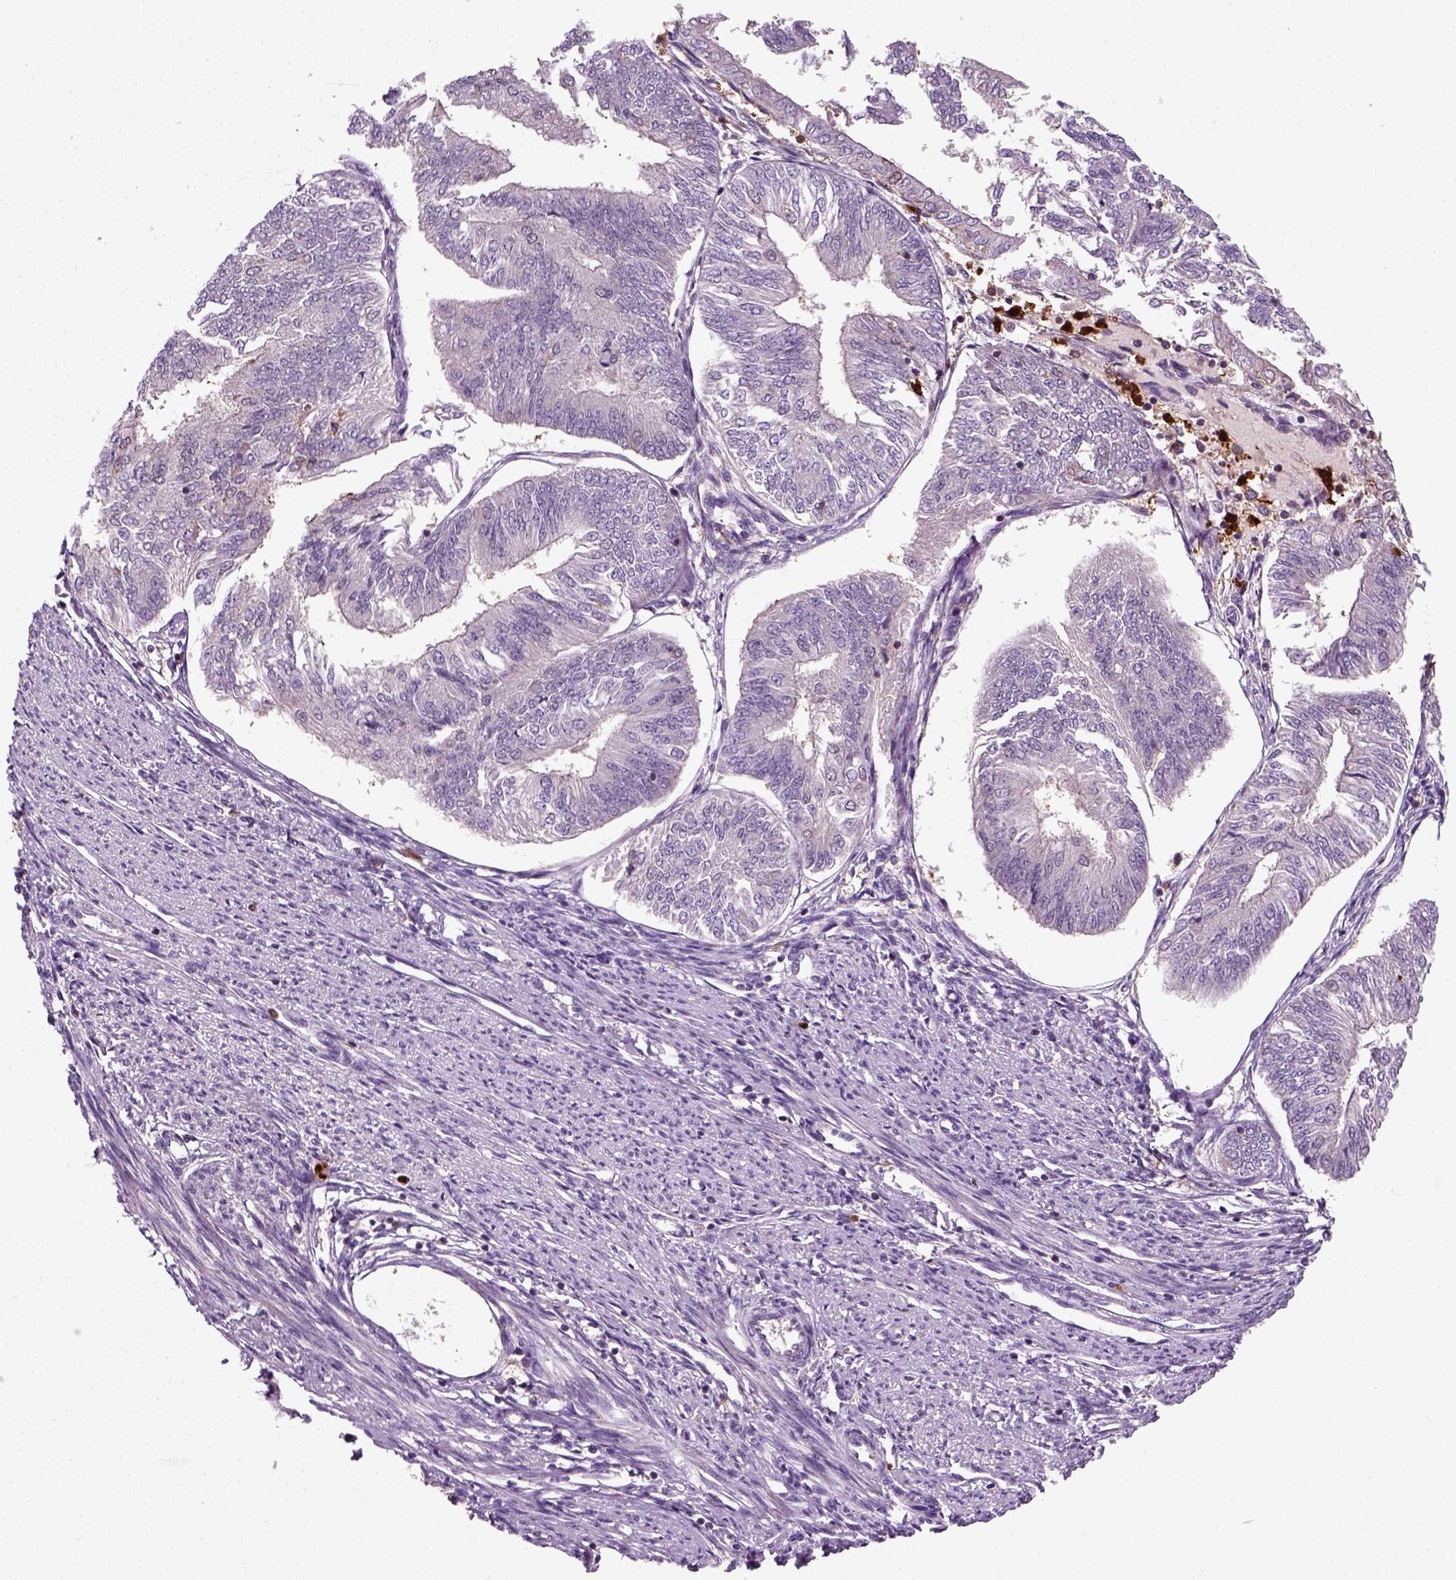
{"staining": {"intensity": "negative", "quantity": "none", "location": "none"}, "tissue": "endometrial cancer", "cell_type": "Tumor cells", "image_type": "cancer", "snomed": [{"axis": "morphology", "description": "Adenocarcinoma, NOS"}, {"axis": "topography", "description": "Endometrium"}], "caption": "Endometrial cancer (adenocarcinoma) was stained to show a protein in brown. There is no significant staining in tumor cells.", "gene": "NUDT16L1", "patient": {"sex": "female", "age": 58}}